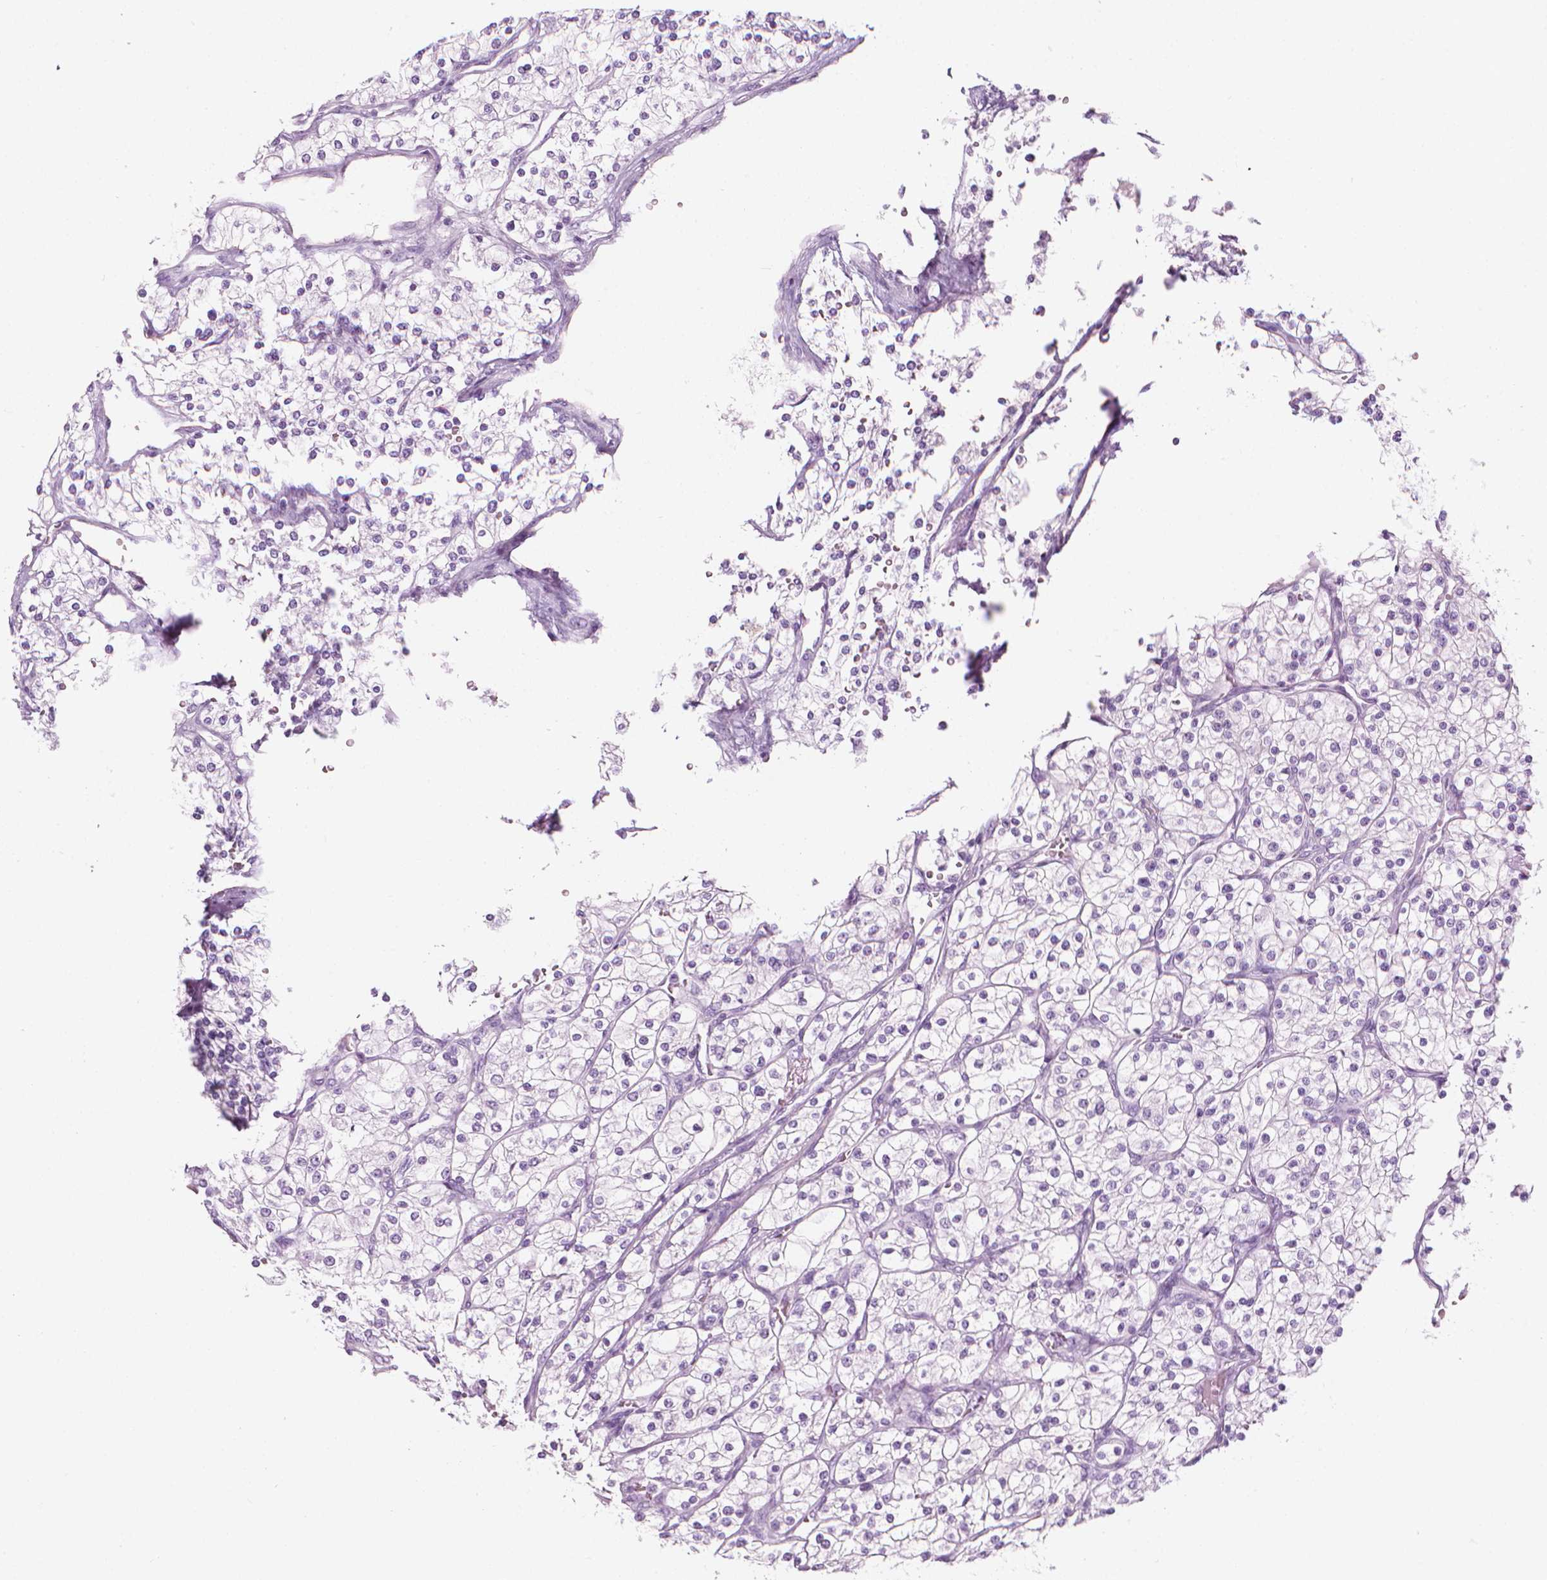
{"staining": {"intensity": "negative", "quantity": "none", "location": "none"}, "tissue": "renal cancer", "cell_type": "Tumor cells", "image_type": "cancer", "snomed": [{"axis": "morphology", "description": "Adenocarcinoma, NOS"}, {"axis": "topography", "description": "Kidney"}], "caption": "Renal cancer stained for a protein using IHC reveals no staining tumor cells.", "gene": "SCG3", "patient": {"sex": "male", "age": 80}}